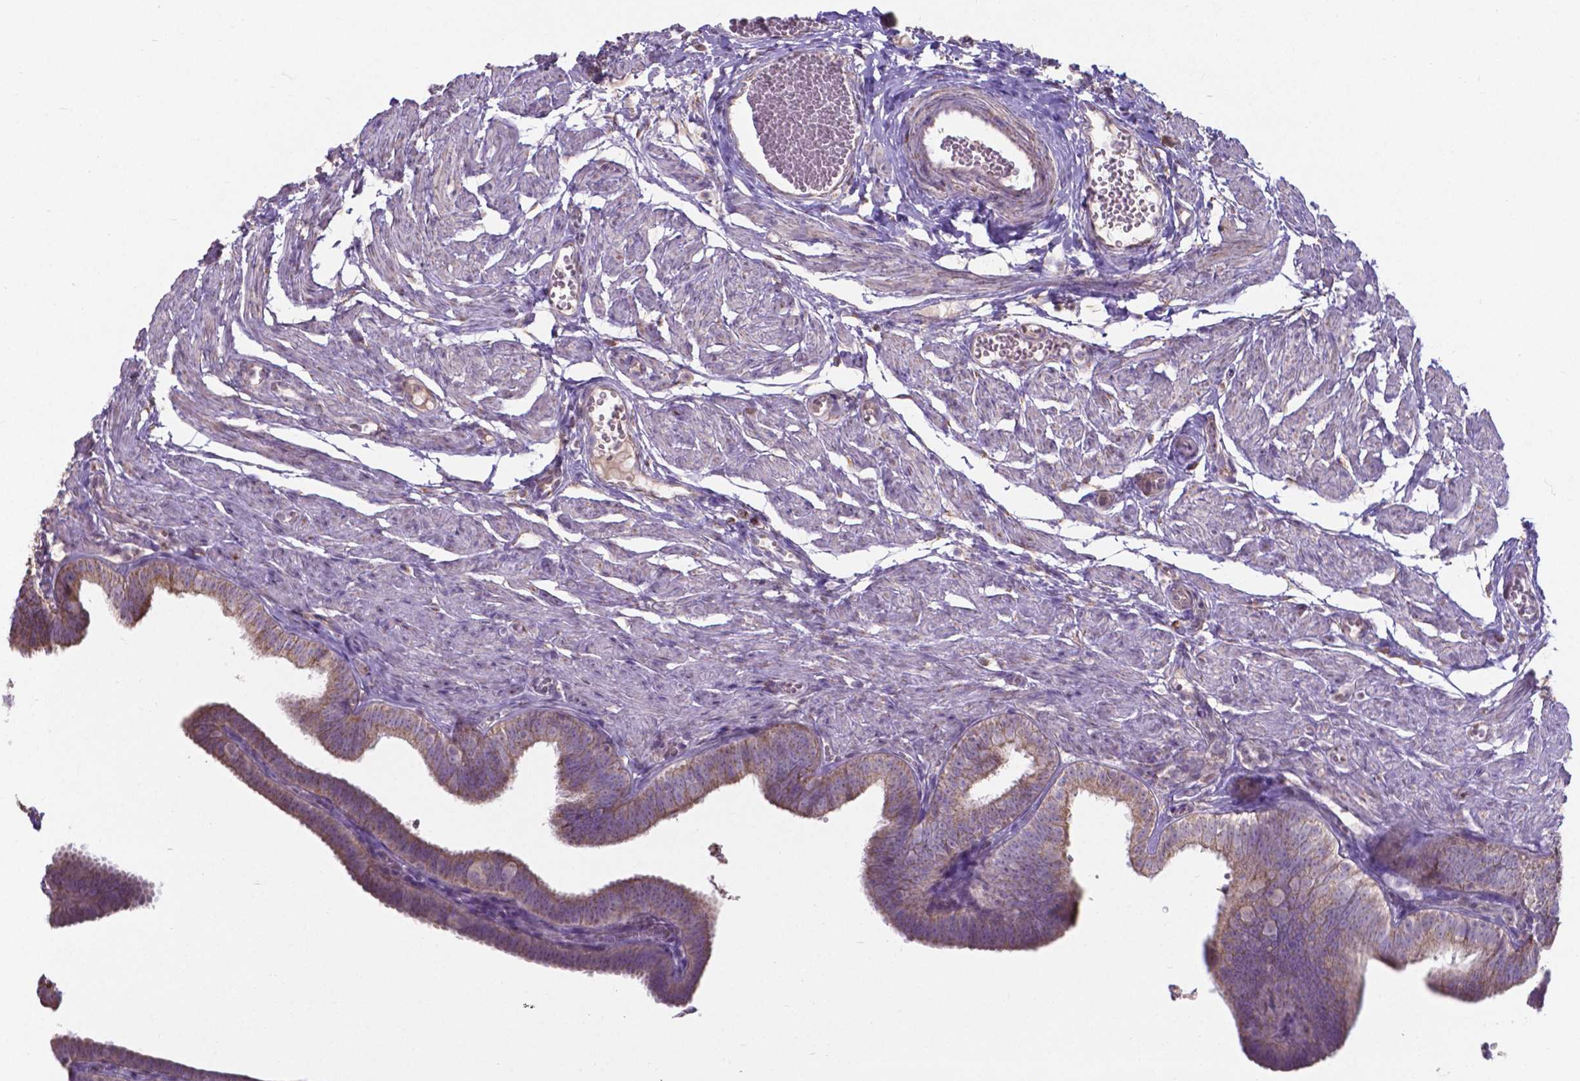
{"staining": {"intensity": "moderate", "quantity": ">75%", "location": "cytoplasmic/membranous"}, "tissue": "fallopian tube", "cell_type": "Glandular cells", "image_type": "normal", "snomed": [{"axis": "morphology", "description": "Normal tissue, NOS"}, {"axis": "topography", "description": "Fallopian tube"}], "caption": "High-power microscopy captured an immunohistochemistry (IHC) photomicrograph of normal fallopian tube, revealing moderate cytoplasmic/membranous staining in approximately >75% of glandular cells. Nuclei are stained in blue.", "gene": "FAM114A1", "patient": {"sex": "female", "age": 25}}